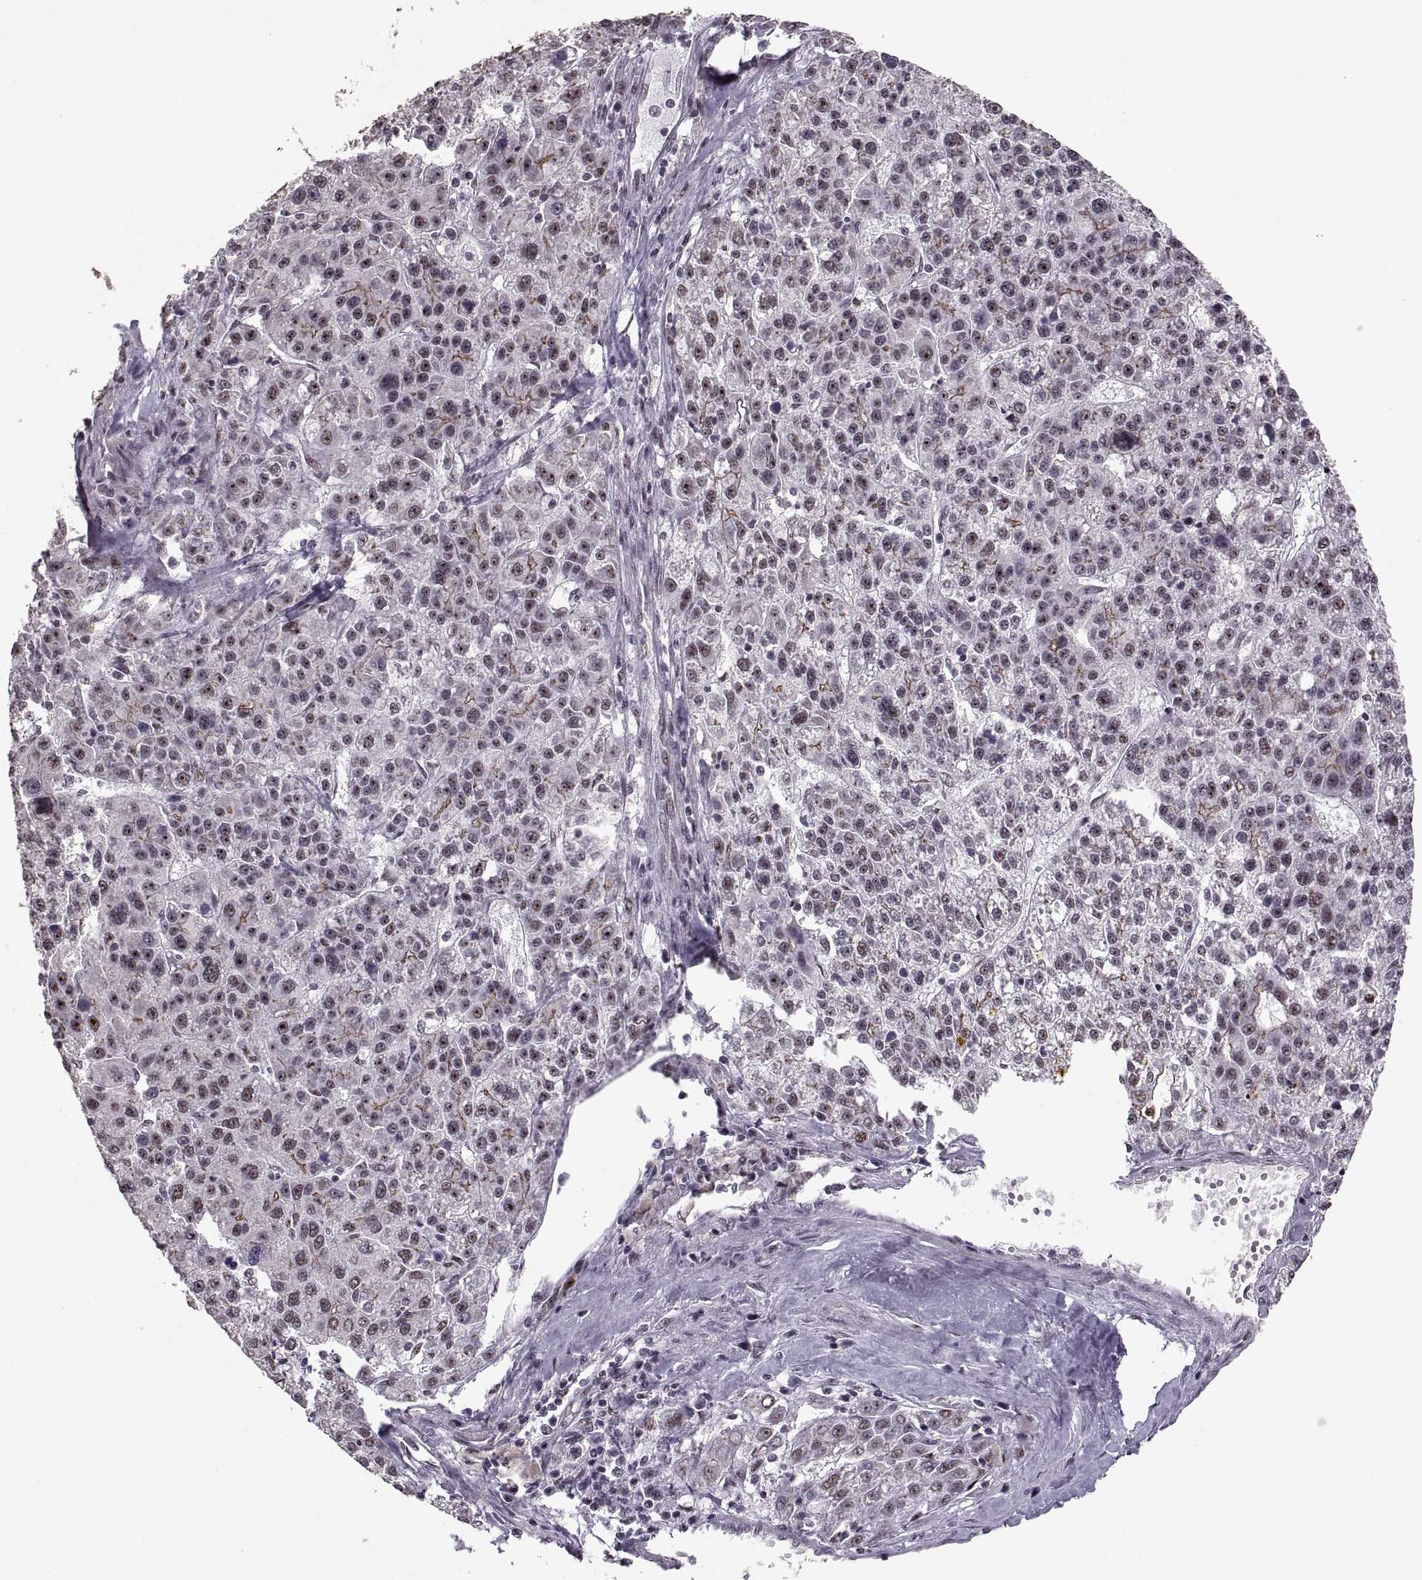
{"staining": {"intensity": "negative", "quantity": "none", "location": "none"}, "tissue": "liver cancer", "cell_type": "Tumor cells", "image_type": "cancer", "snomed": [{"axis": "morphology", "description": "Carcinoma, Hepatocellular, NOS"}, {"axis": "topography", "description": "Liver"}], "caption": "There is no significant staining in tumor cells of liver cancer.", "gene": "PALS1", "patient": {"sex": "female", "age": 58}}